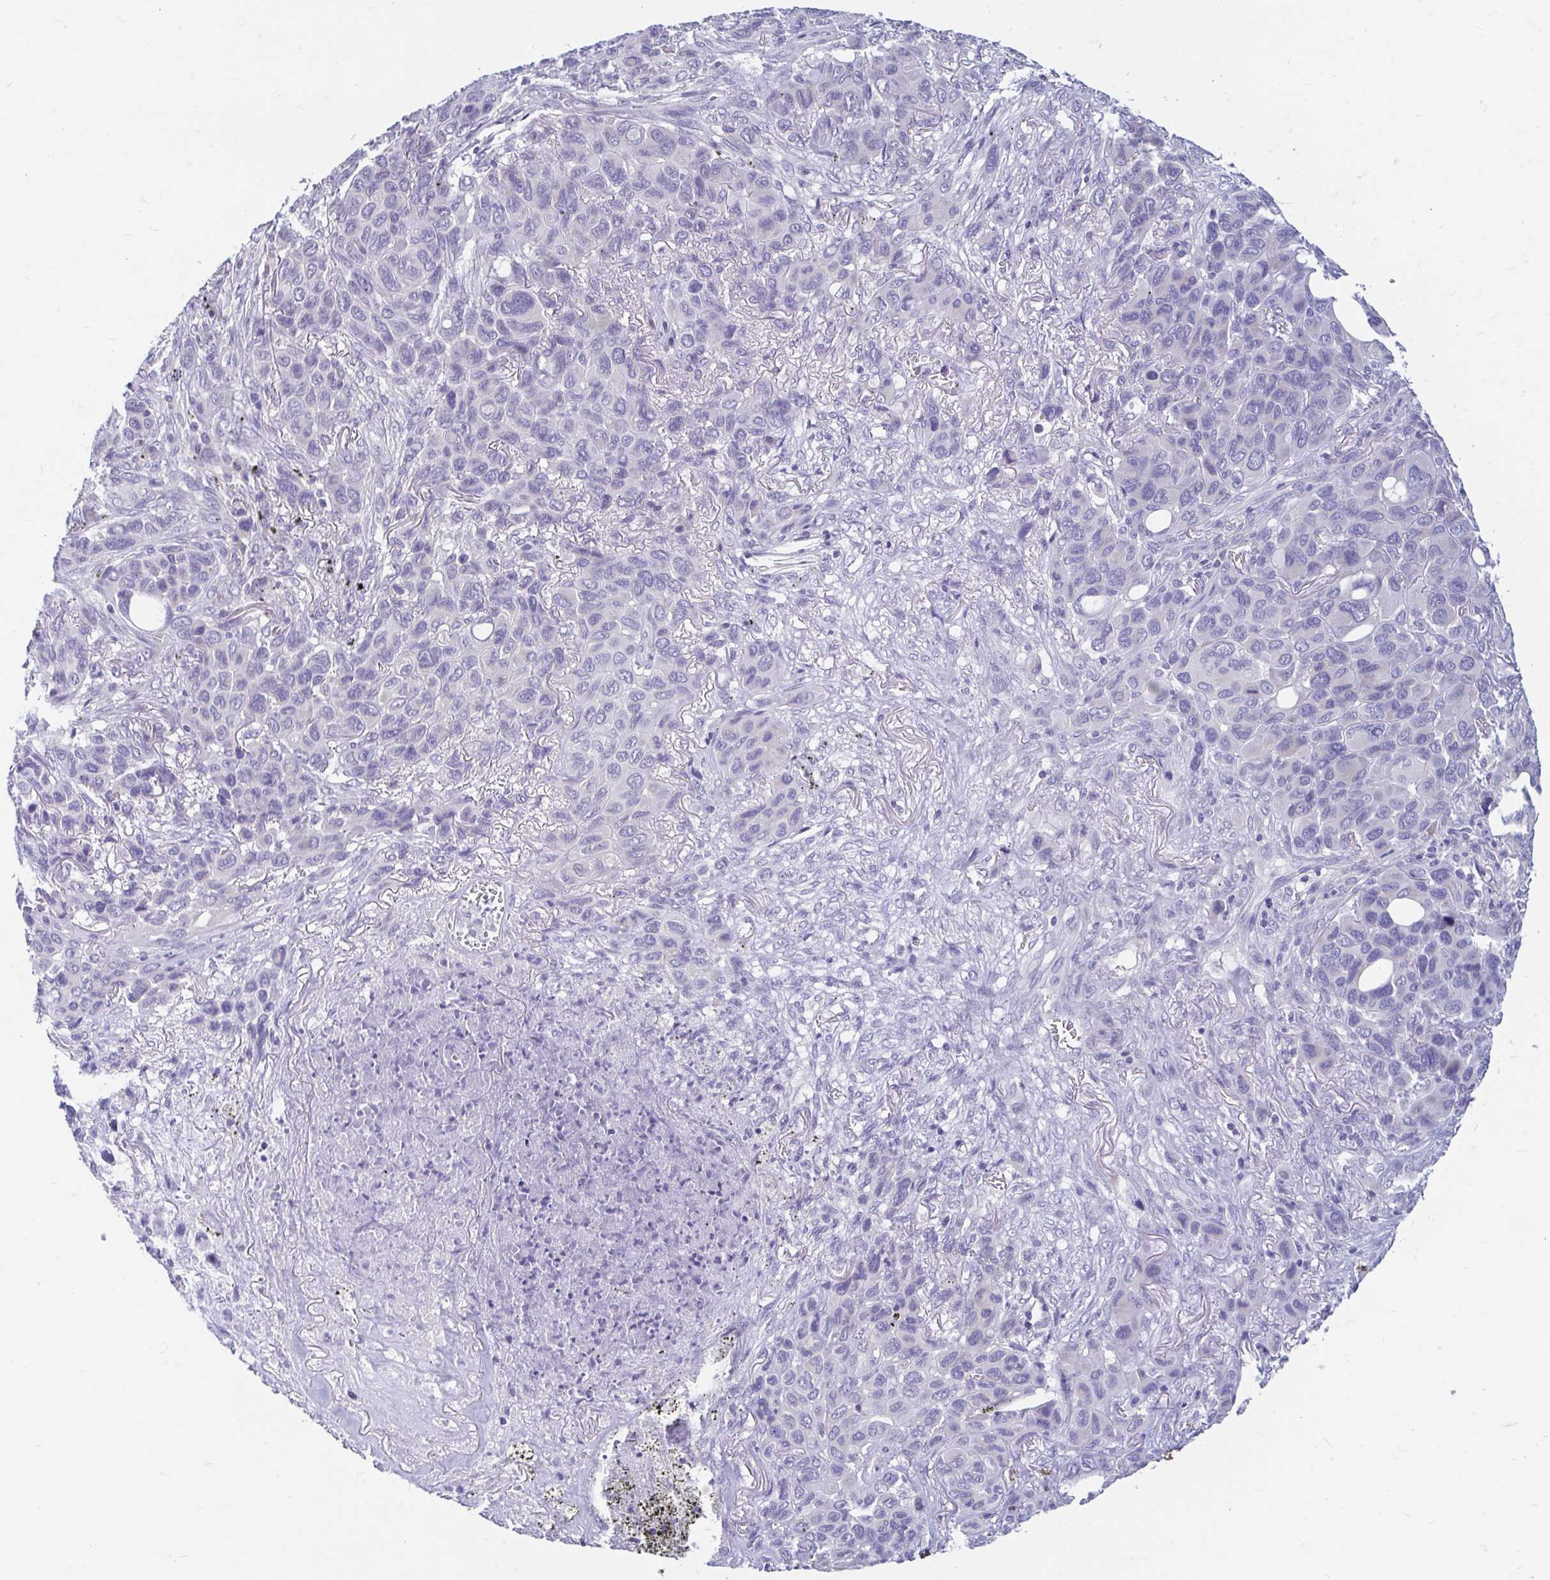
{"staining": {"intensity": "negative", "quantity": "none", "location": "none"}, "tissue": "melanoma", "cell_type": "Tumor cells", "image_type": "cancer", "snomed": [{"axis": "morphology", "description": "Malignant melanoma, Metastatic site"}, {"axis": "topography", "description": "Lung"}], "caption": "Tumor cells are negative for brown protein staining in malignant melanoma (metastatic site).", "gene": "ADH1A", "patient": {"sex": "male", "age": 48}}